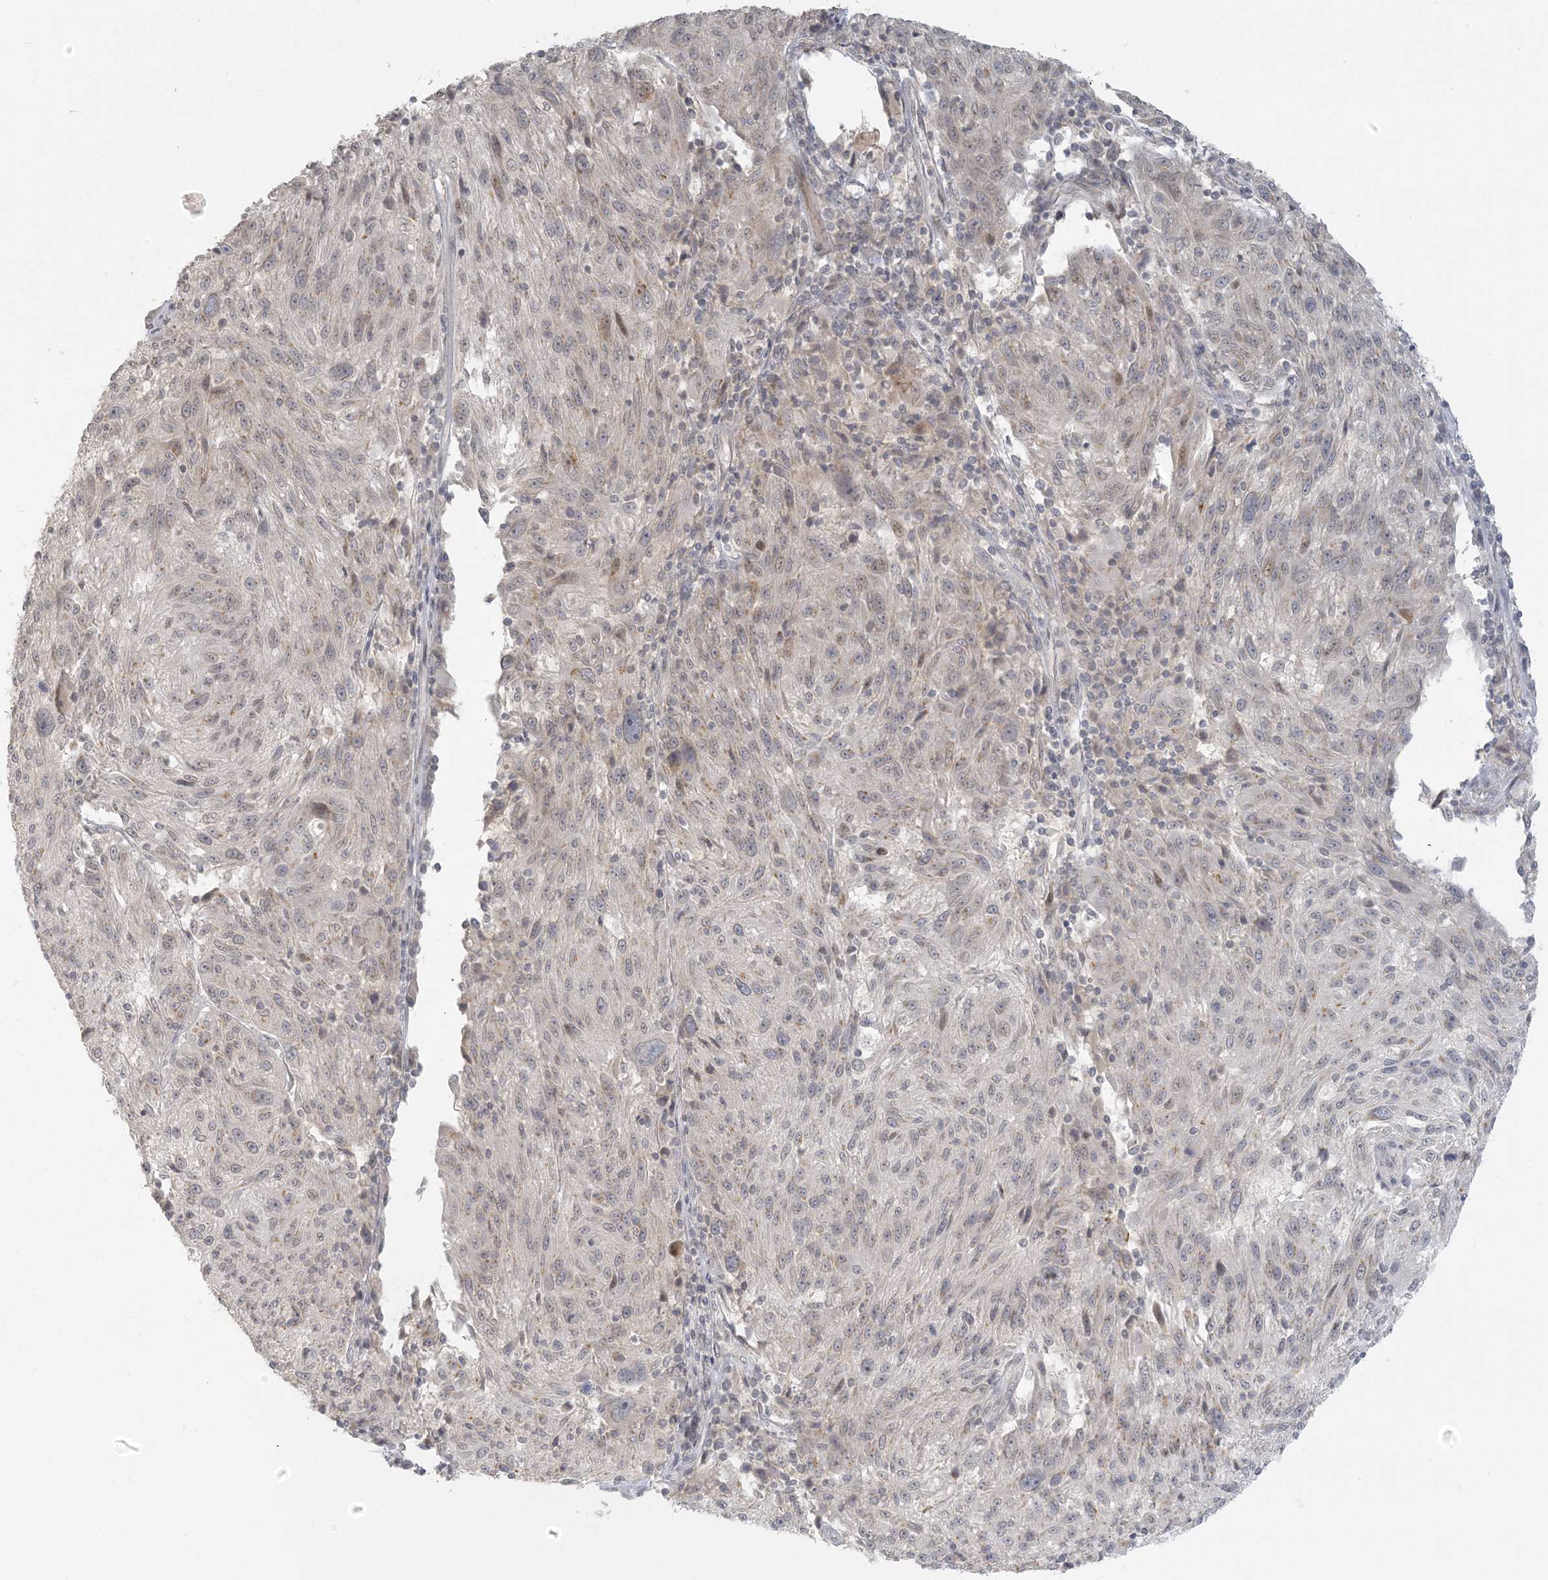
{"staining": {"intensity": "negative", "quantity": "none", "location": "none"}, "tissue": "melanoma", "cell_type": "Tumor cells", "image_type": "cancer", "snomed": [{"axis": "morphology", "description": "Malignant melanoma, NOS"}, {"axis": "topography", "description": "Skin"}], "caption": "A high-resolution micrograph shows immunohistochemistry (IHC) staining of malignant melanoma, which reveals no significant positivity in tumor cells.", "gene": "LIPT1", "patient": {"sex": "male", "age": 53}}